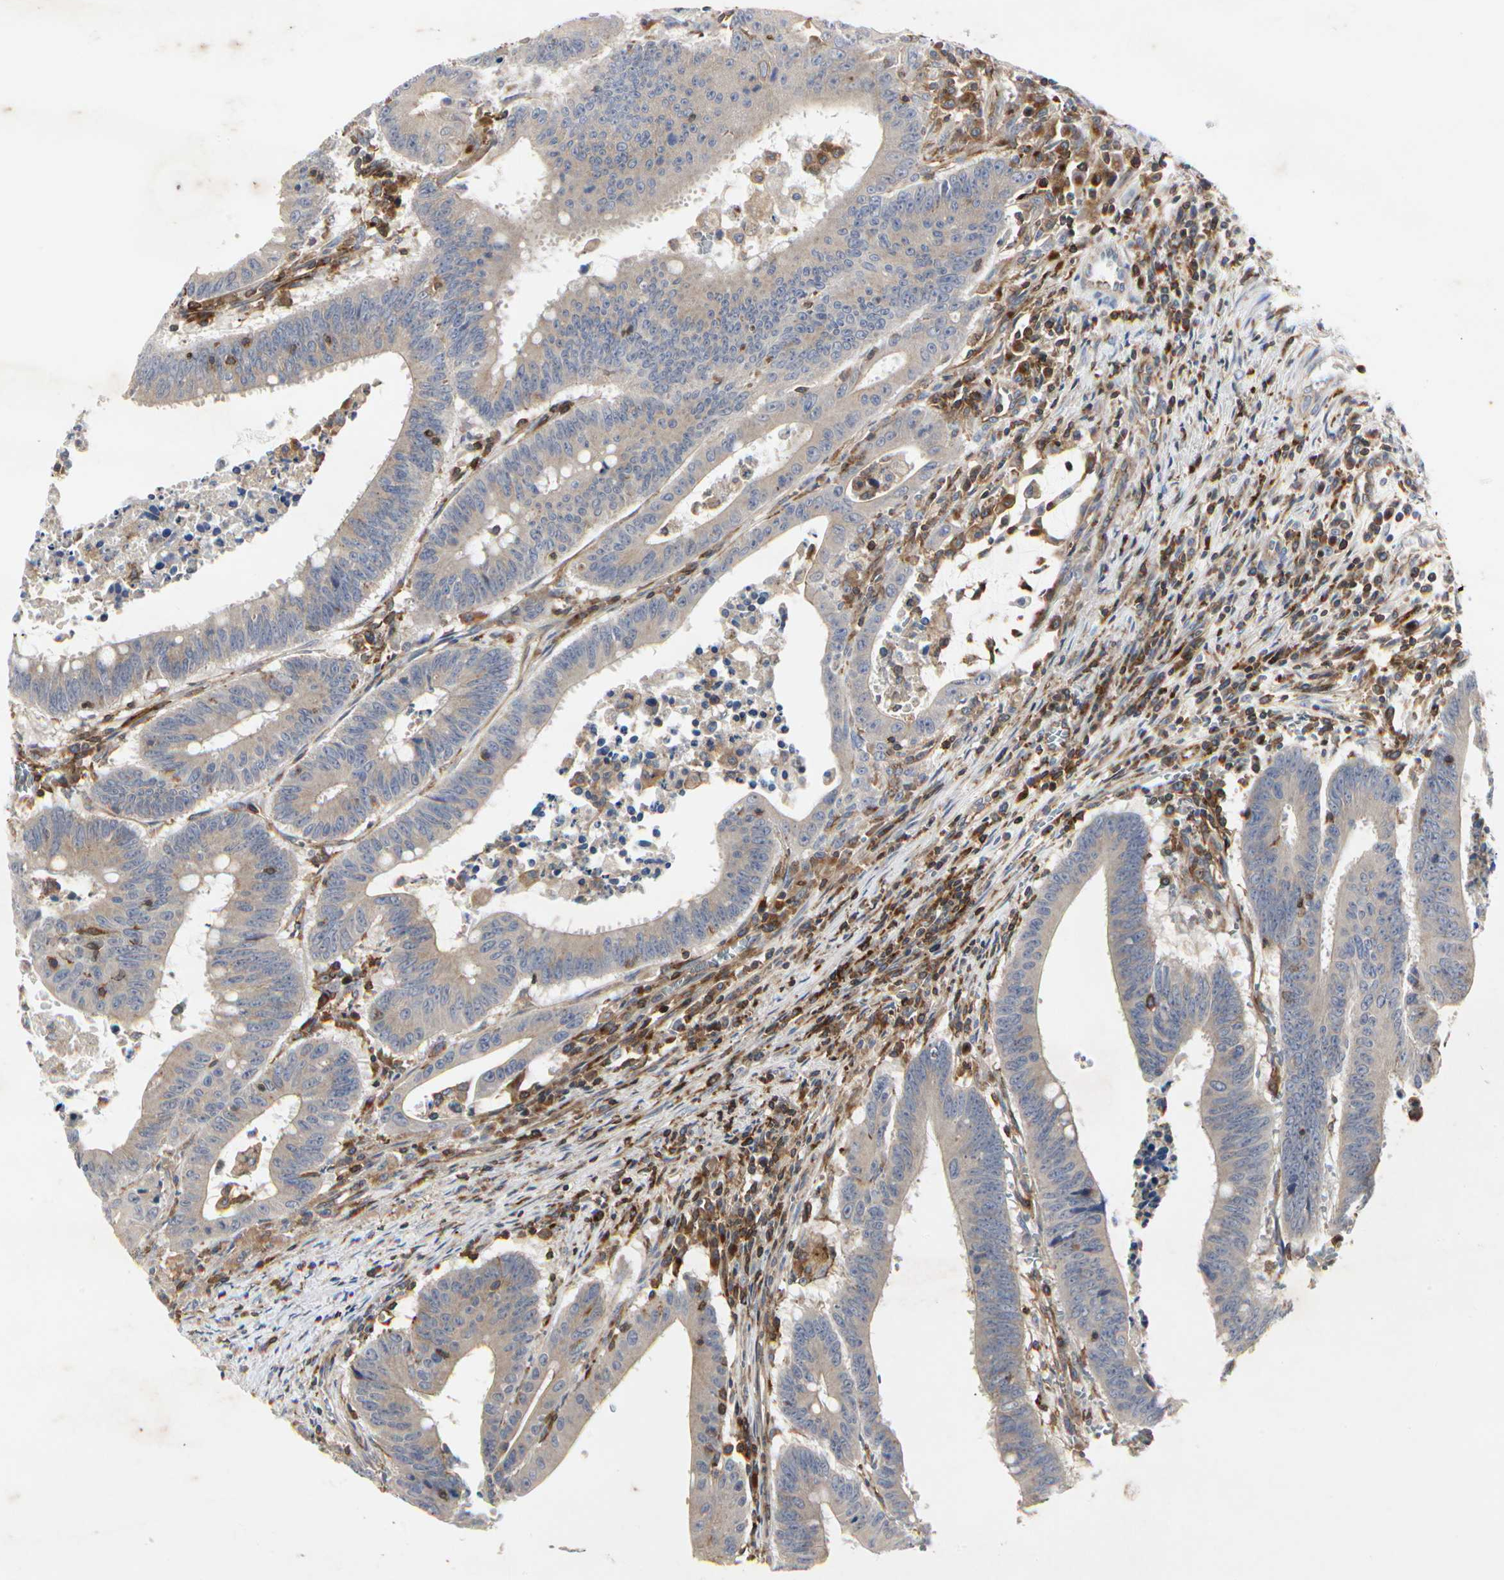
{"staining": {"intensity": "weak", "quantity": ">75%", "location": "cytoplasmic/membranous"}, "tissue": "colorectal cancer", "cell_type": "Tumor cells", "image_type": "cancer", "snomed": [{"axis": "morphology", "description": "Adenocarcinoma, NOS"}, {"axis": "topography", "description": "Colon"}], "caption": "A brown stain shows weak cytoplasmic/membranous positivity of a protein in colorectal cancer (adenocarcinoma) tumor cells. (Stains: DAB (3,3'-diaminobenzidine) in brown, nuclei in blue, Microscopy: brightfield microscopy at high magnification).", "gene": "NAPG", "patient": {"sex": "male", "age": 45}}